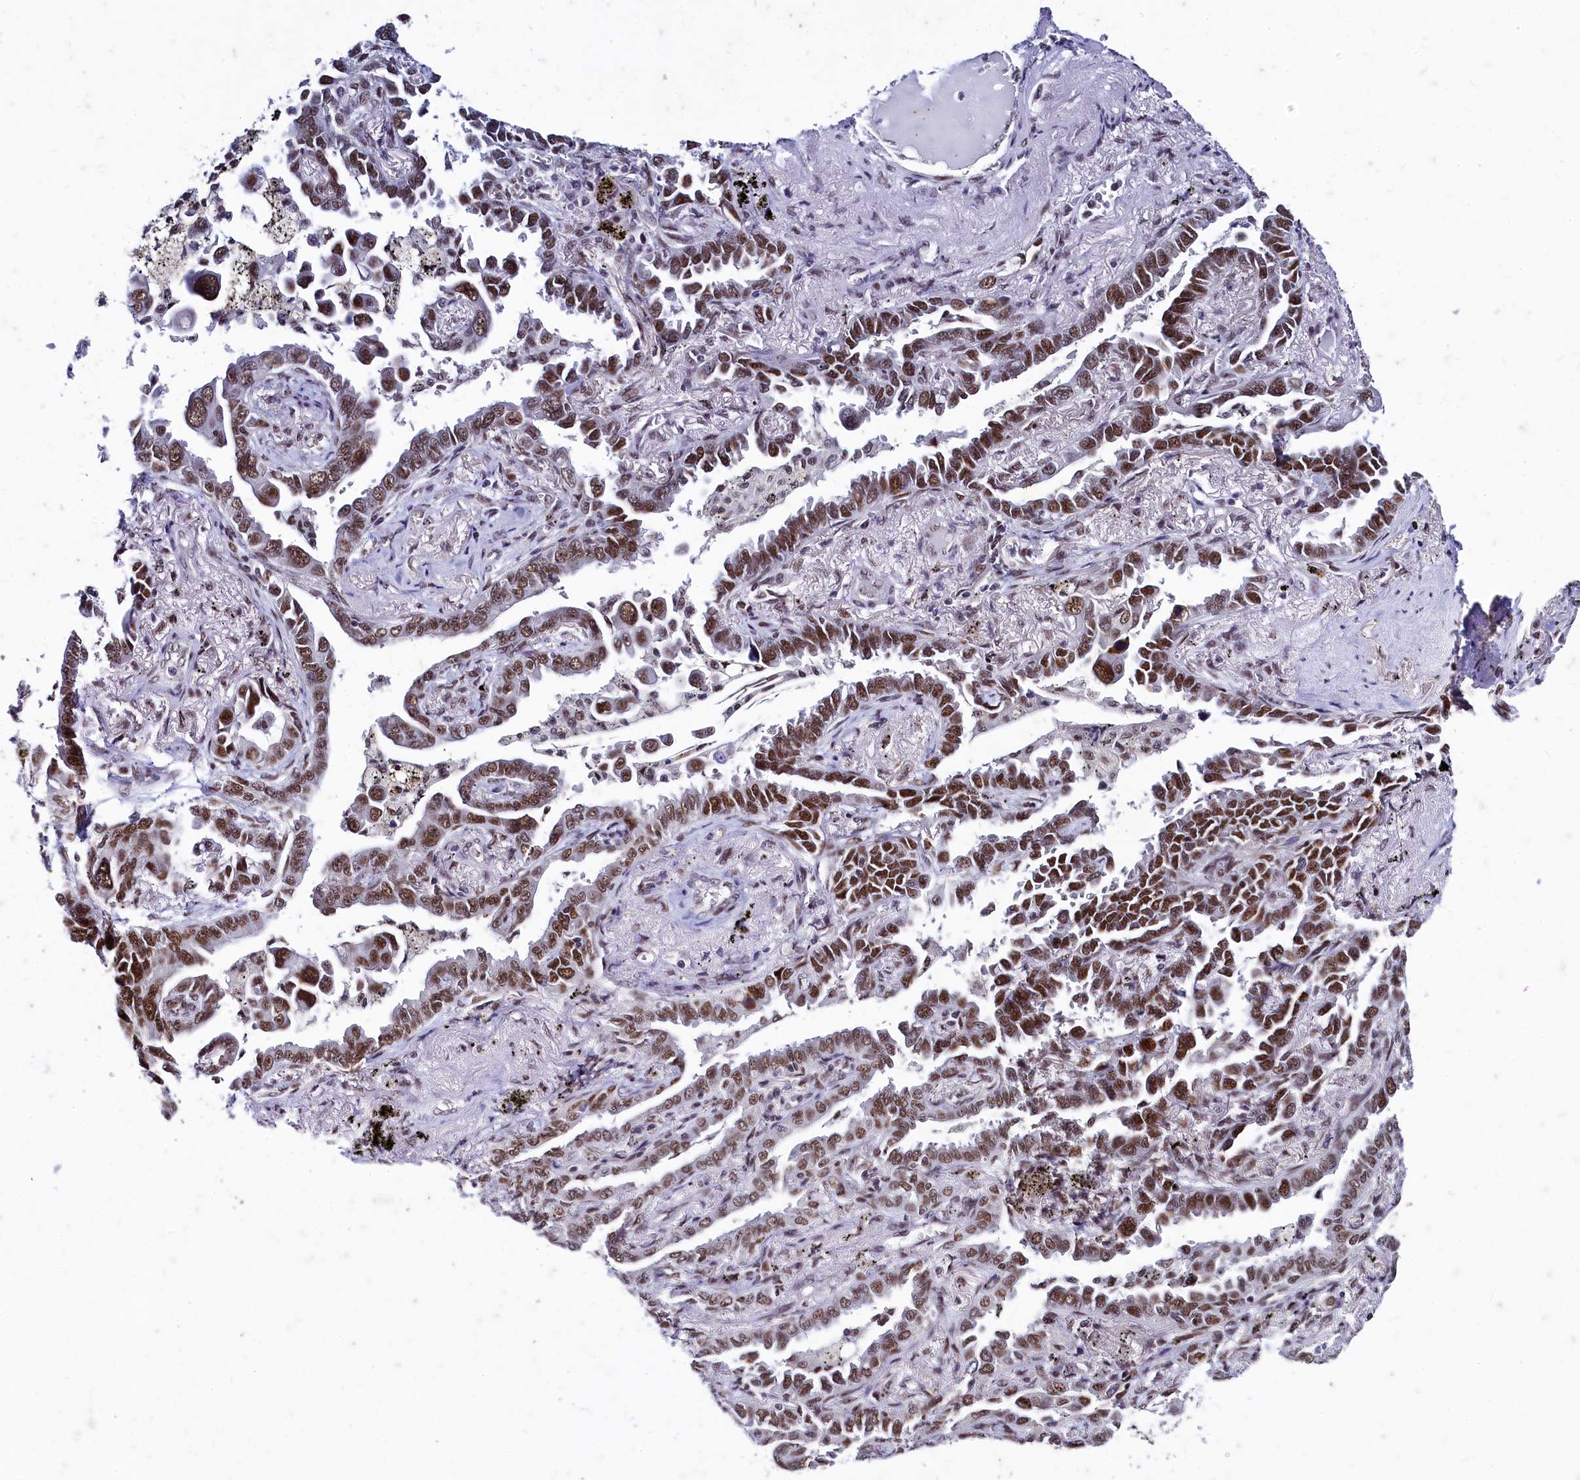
{"staining": {"intensity": "strong", "quantity": ">75%", "location": "nuclear"}, "tissue": "lung cancer", "cell_type": "Tumor cells", "image_type": "cancer", "snomed": [{"axis": "morphology", "description": "Adenocarcinoma, NOS"}, {"axis": "topography", "description": "Lung"}], "caption": "An immunohistochemistry micrograph of tumor tissue is shown. Protein staining in brown shows strong nuclear positivity in adenocarcinoma (lung) within tumor cells.", "gene": "CPSF7", "patient": {"sex": "male", "age": 67}}